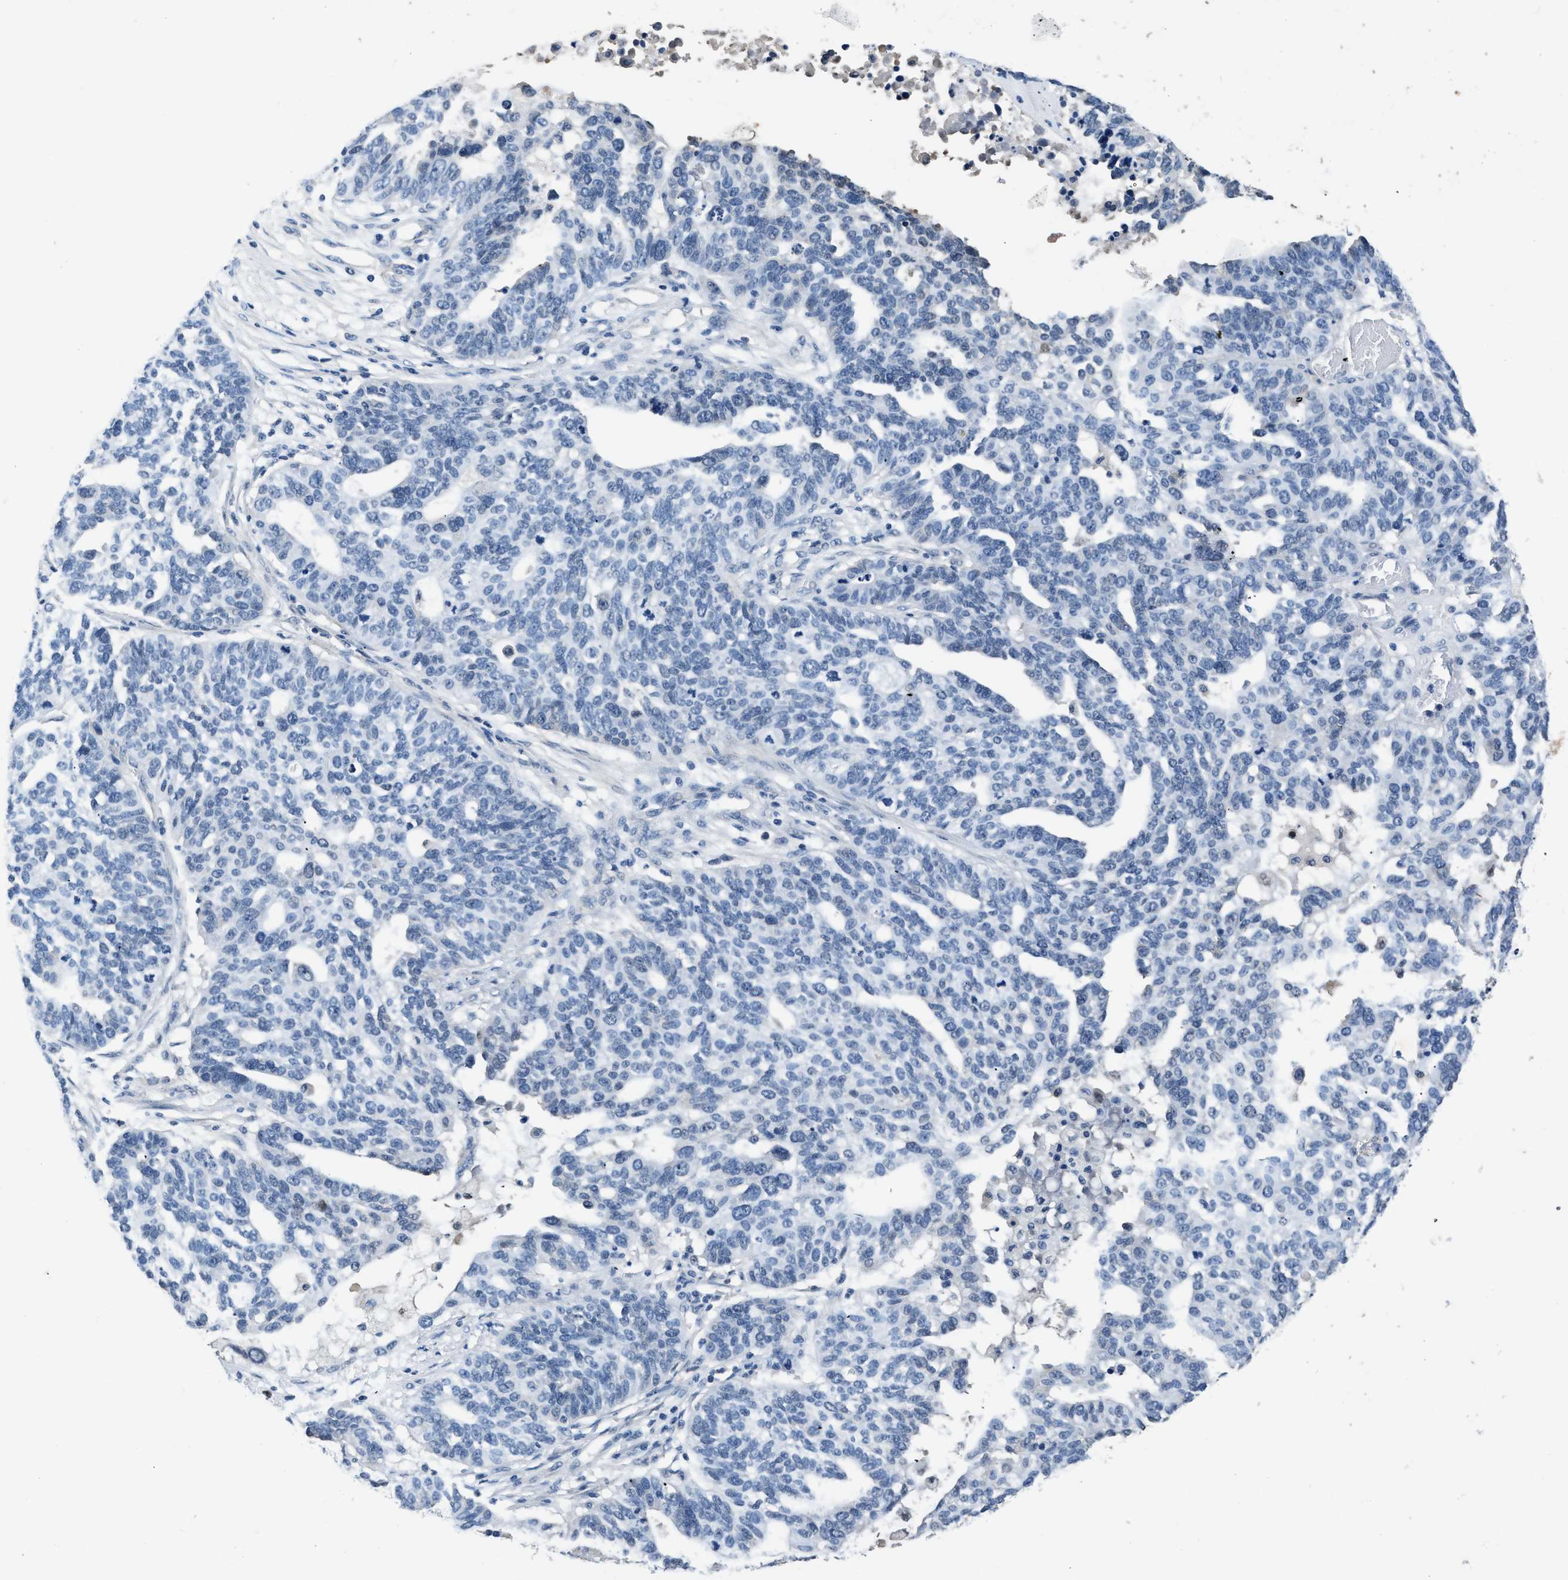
{"staining": {"intensity": "negative", "quantity": "none", "location": "none"}, "tissue": "ovarian cancer", "cell_type": "Tumor cells", "image_type": "cancer", "snomed": [{"axis": "morphology", "description": "Cystadenocarcinoma, serous, NOS"}, {"axis": "topography", "description": "Ovary"}], "caption": "This is an IHC histopathology image of serous cystadenocarcinoma (ovarian). There is no staining in tumor cells.", "gene": "LANCL2", "patient": {"sex": "female", "age": 59}}